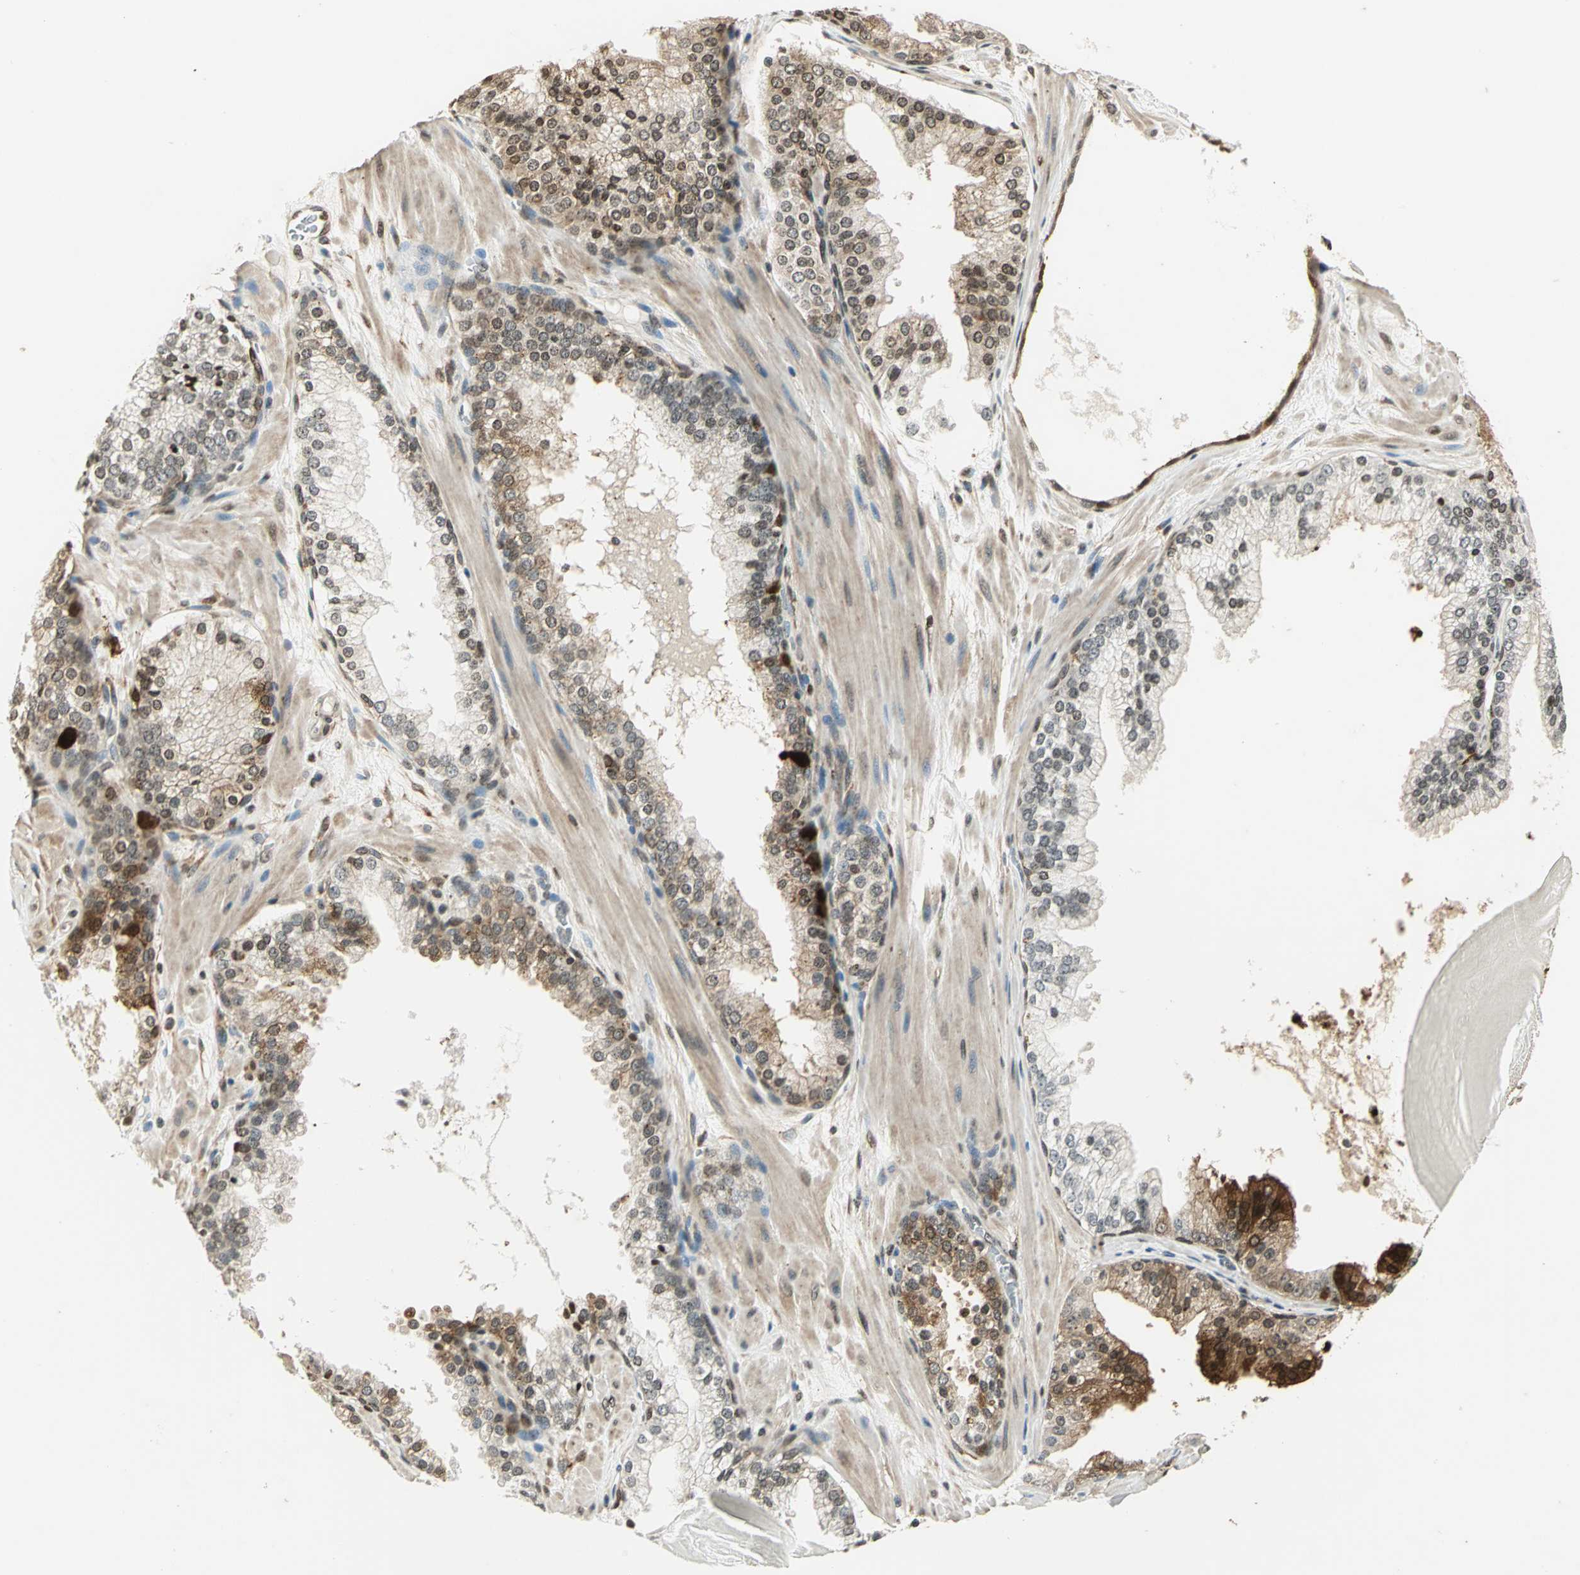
{"staining": {"intensity": "moderate", "quantity": "25%-75%", "location": "cytoplasmic/membranous"}, "tissue": "prostate cancer", "cell_type": "Tumor cells", "image_type": "cancer", "snomed": [{"axis": "morphology", "description": "Adenocarcinoma, High grade"}, {"axis": "topography", "description": "Prostate"}], "caption": "About 25%-75% of tumor cells in prostate adenocarcinoma (high-grade) reveal moderate cytoplasmic/membranous protein staining as visualized by brown immunohistochemical staining.", "gene": "LGALS3", "patient": {"sex": "male", "age": 68}}